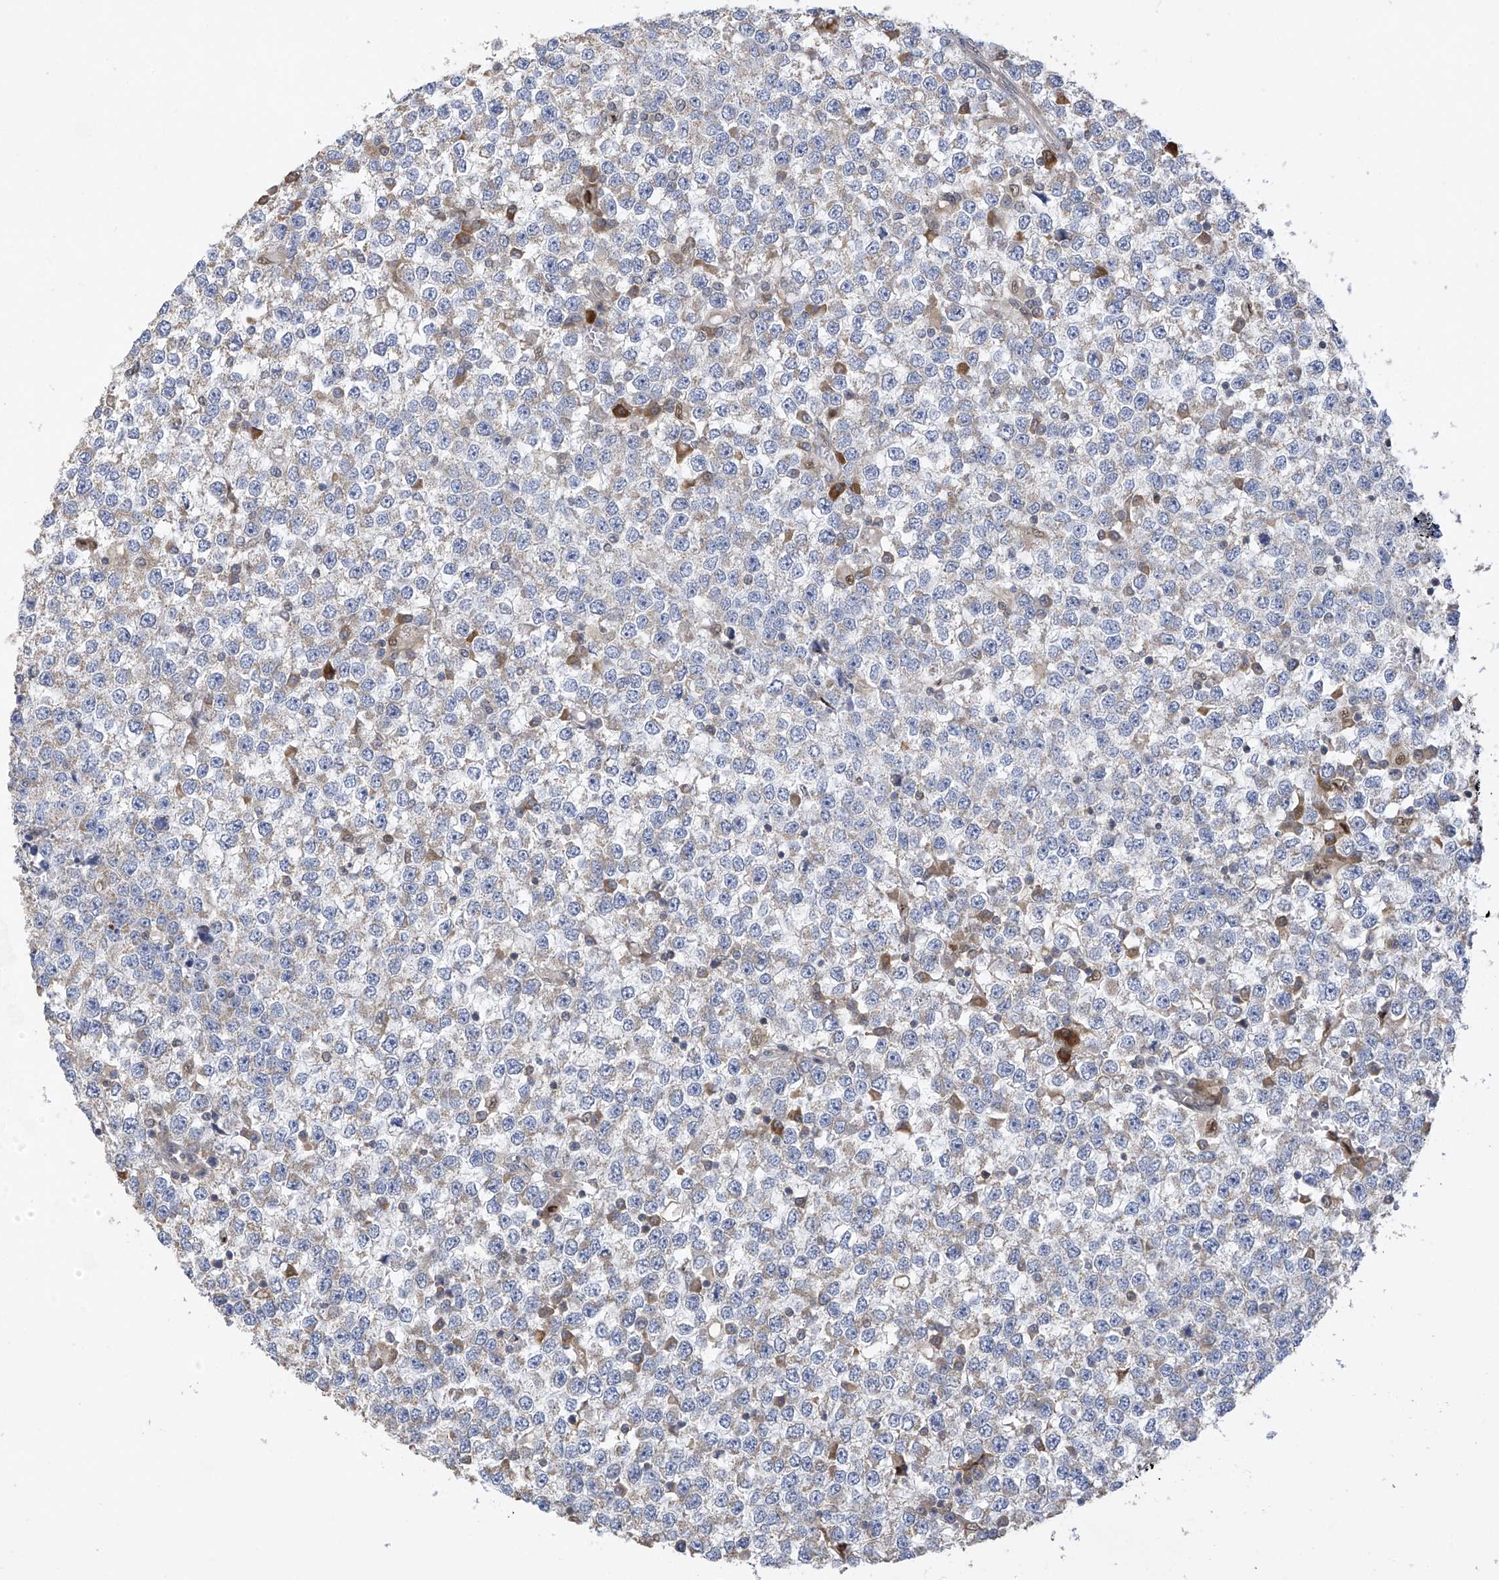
{"staining": {"intensity": "negative", "quantity": "none", "location": "none"}, "tissue": "testis cancer", "cell_type": "Tumor cells", "image_type": "cancer", "snomed": [{"axis": "morphology", "description": "Seminoma, NOS"}, {"axis": "topography", "description": "Testis"}], "caption": "High power microscopy histopathology image of an immunohistochemistry (IHC) micrograph of seminoma (testis), revealing no significant staining in tumor cells. (DAB (3,3'-diaminobenzidine) immunohistochemistry, high magnification).", "gene": "SLCO4A1", "patient": {"sex": "male", "age": 65}}